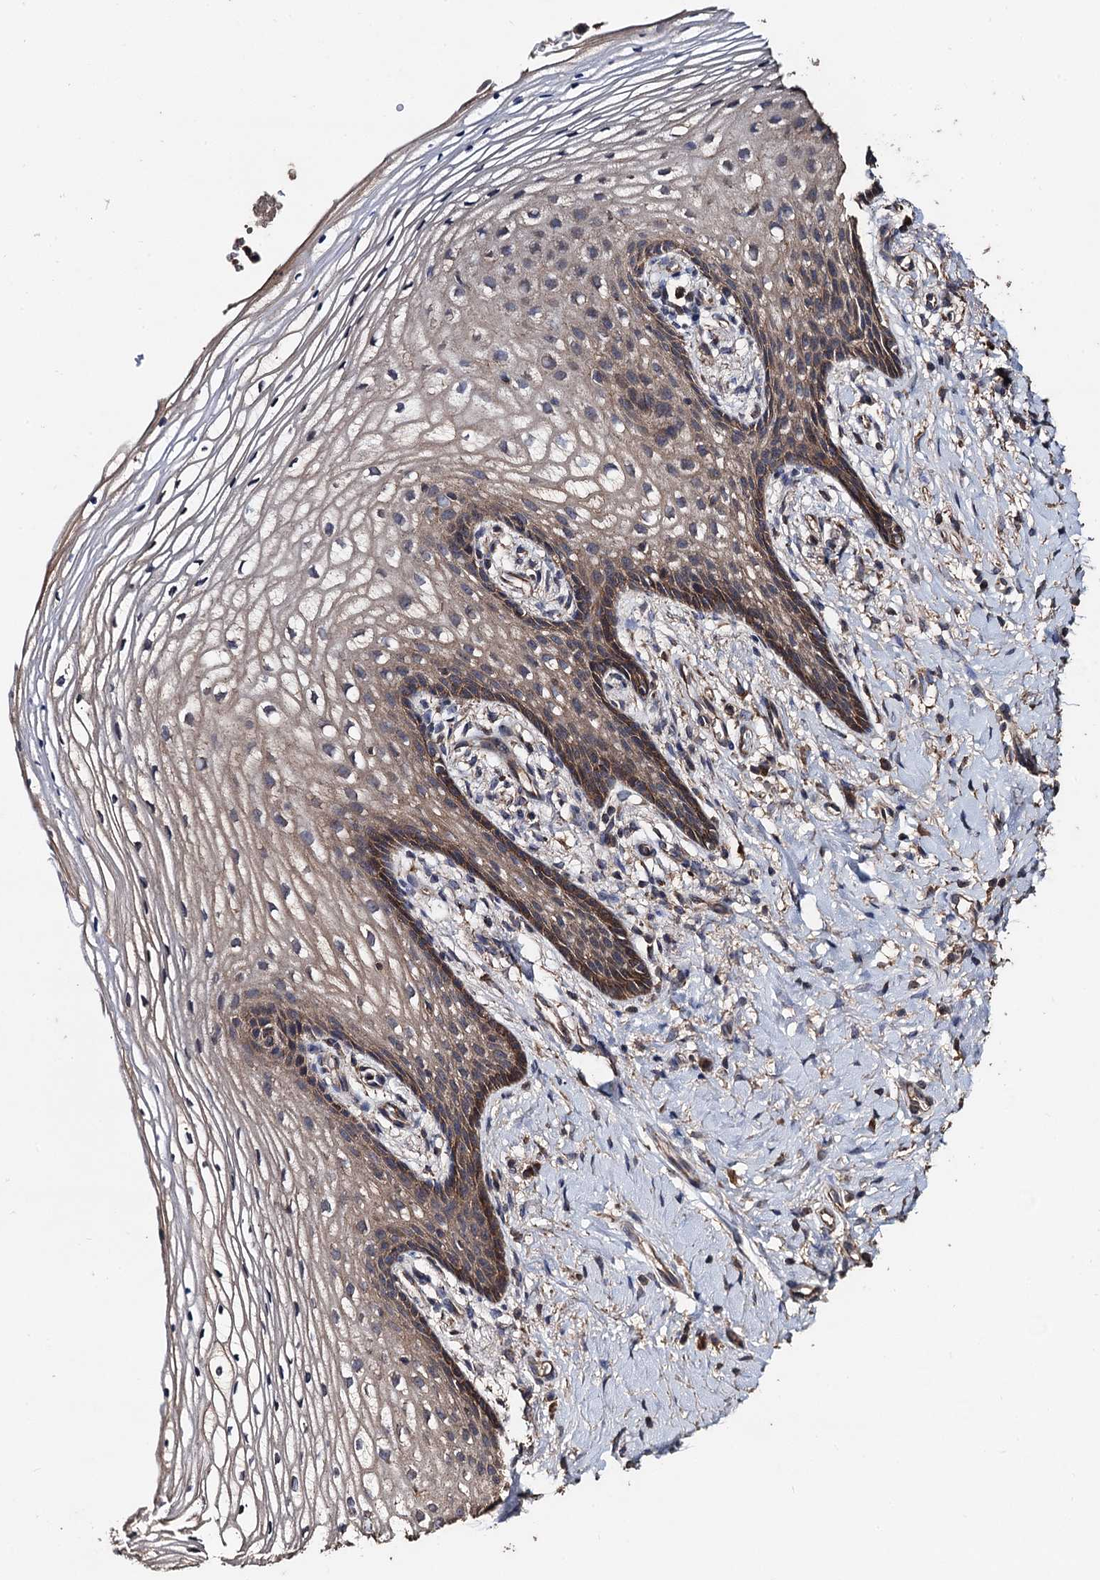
{"staining": {"intensity": "moderate", "quantity": ">75%", "location": "cytoplasmic/membranous"}, "tissue": "vagina", "cell_type": "Squamous epithelial cells", "image_type": "normal", "snomed": [{"axis": "morphology", "description": "Normal tissue, NOS"}, {"axis": "topography", "description": "Vagina"}], "caption": "Protein staining of benign vagina exhibits moderate cytoplasmic/membranous expression in approximately >75% of squamous epithelial cells. (DAB = brown stain, brightfield microscopy at high magnification).", "gene": "PPTC7", "patient": {"sex": "female", "age": 60}}